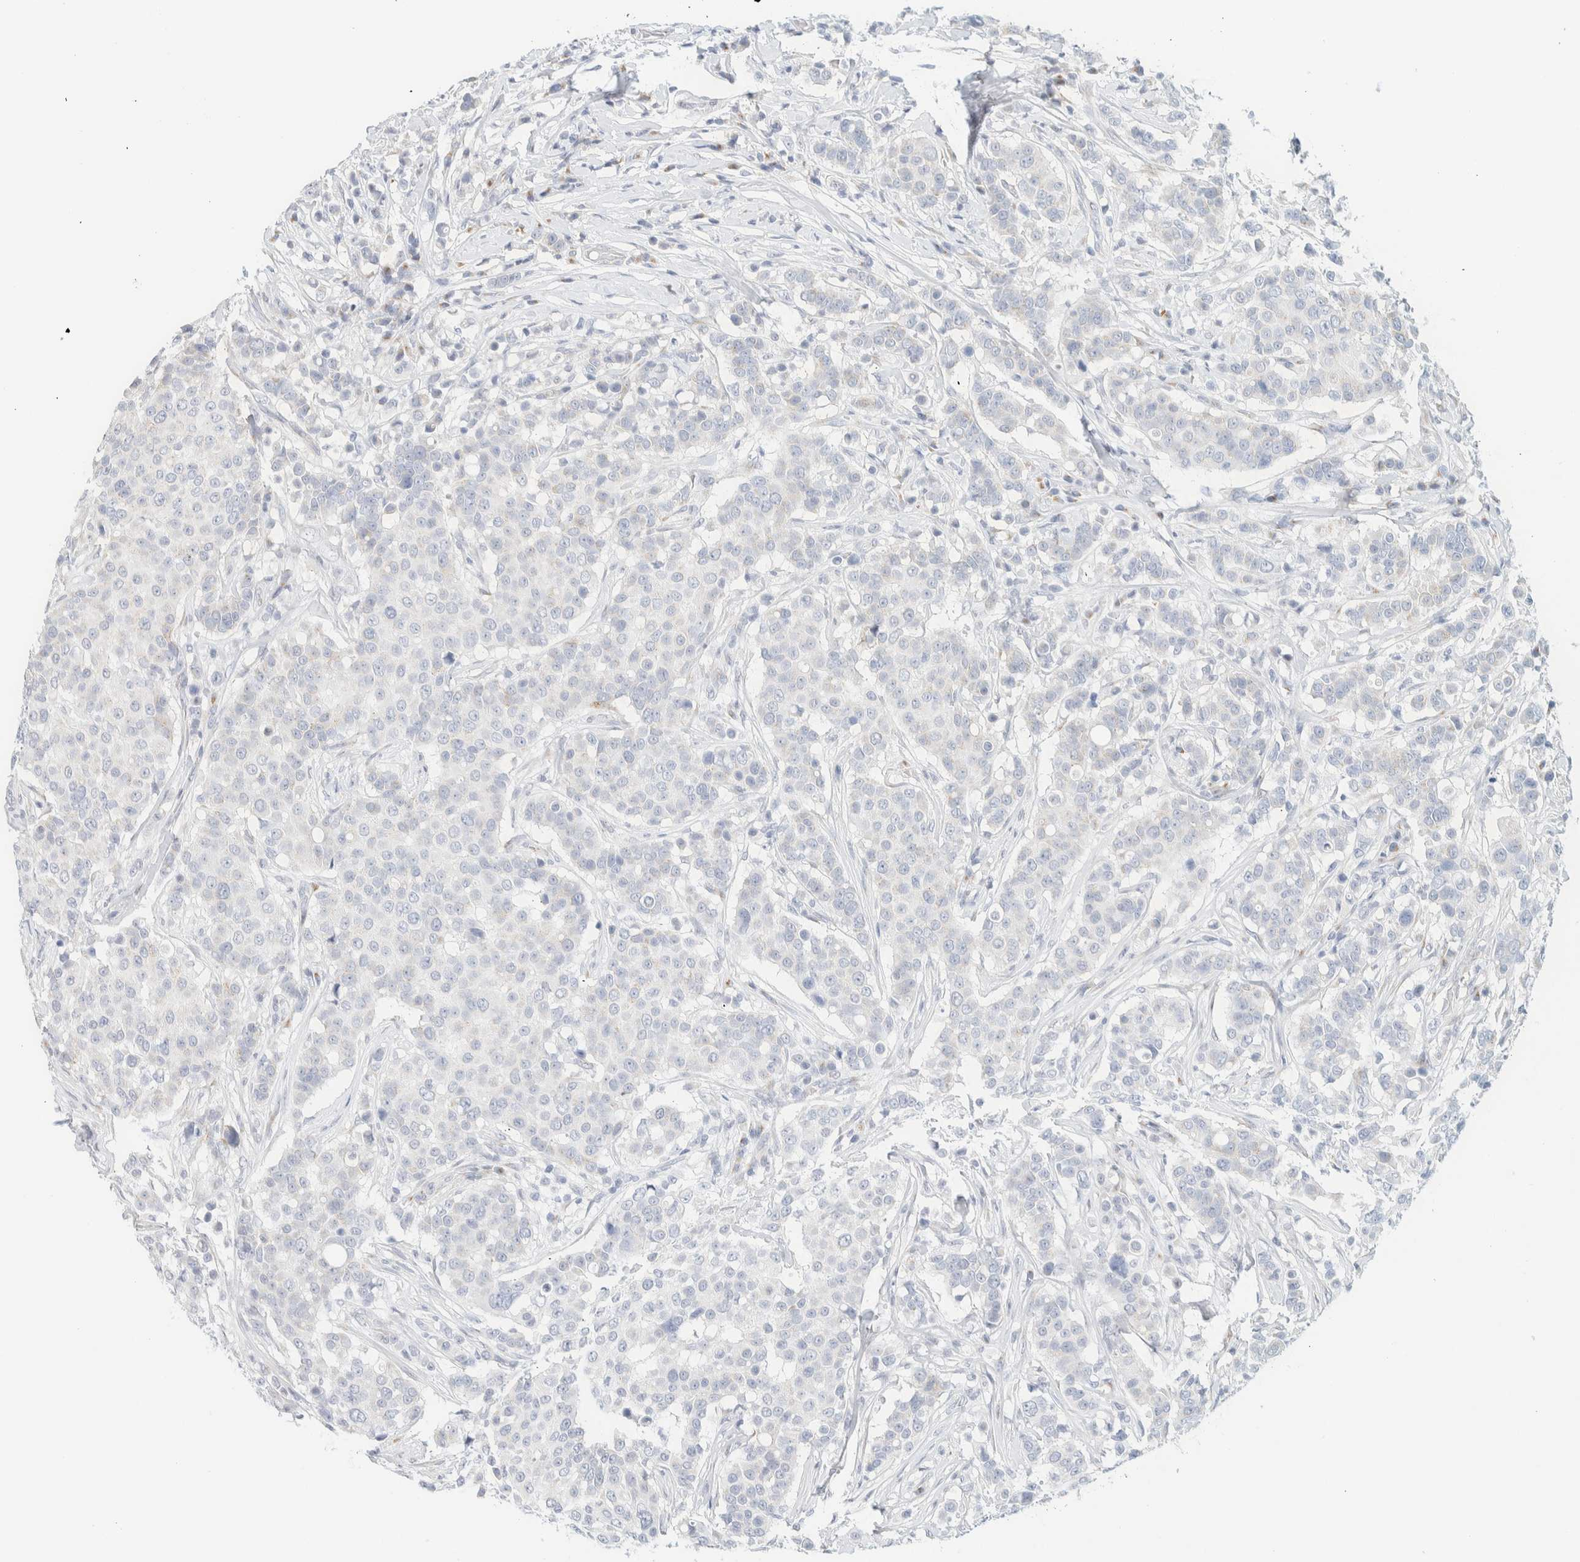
{"staining": {"intensity": "negative", "quantity": "none", "location": "none"}, "tissue": "breast cancer", "cell_type": "Tumor cells", "image_type": "cancer", "snomed": [{"axis": "morphology", "description": "Duct carcinoma"}, {"axis": "topography", "description": "Breast"}], "caption": "Breast cancer stained for a protein using immunohistochemistry (IHC) demonstrates no expression tumor cells.", "gene": "SPNS3", "patient": {"sex": "female", "age": 27}}